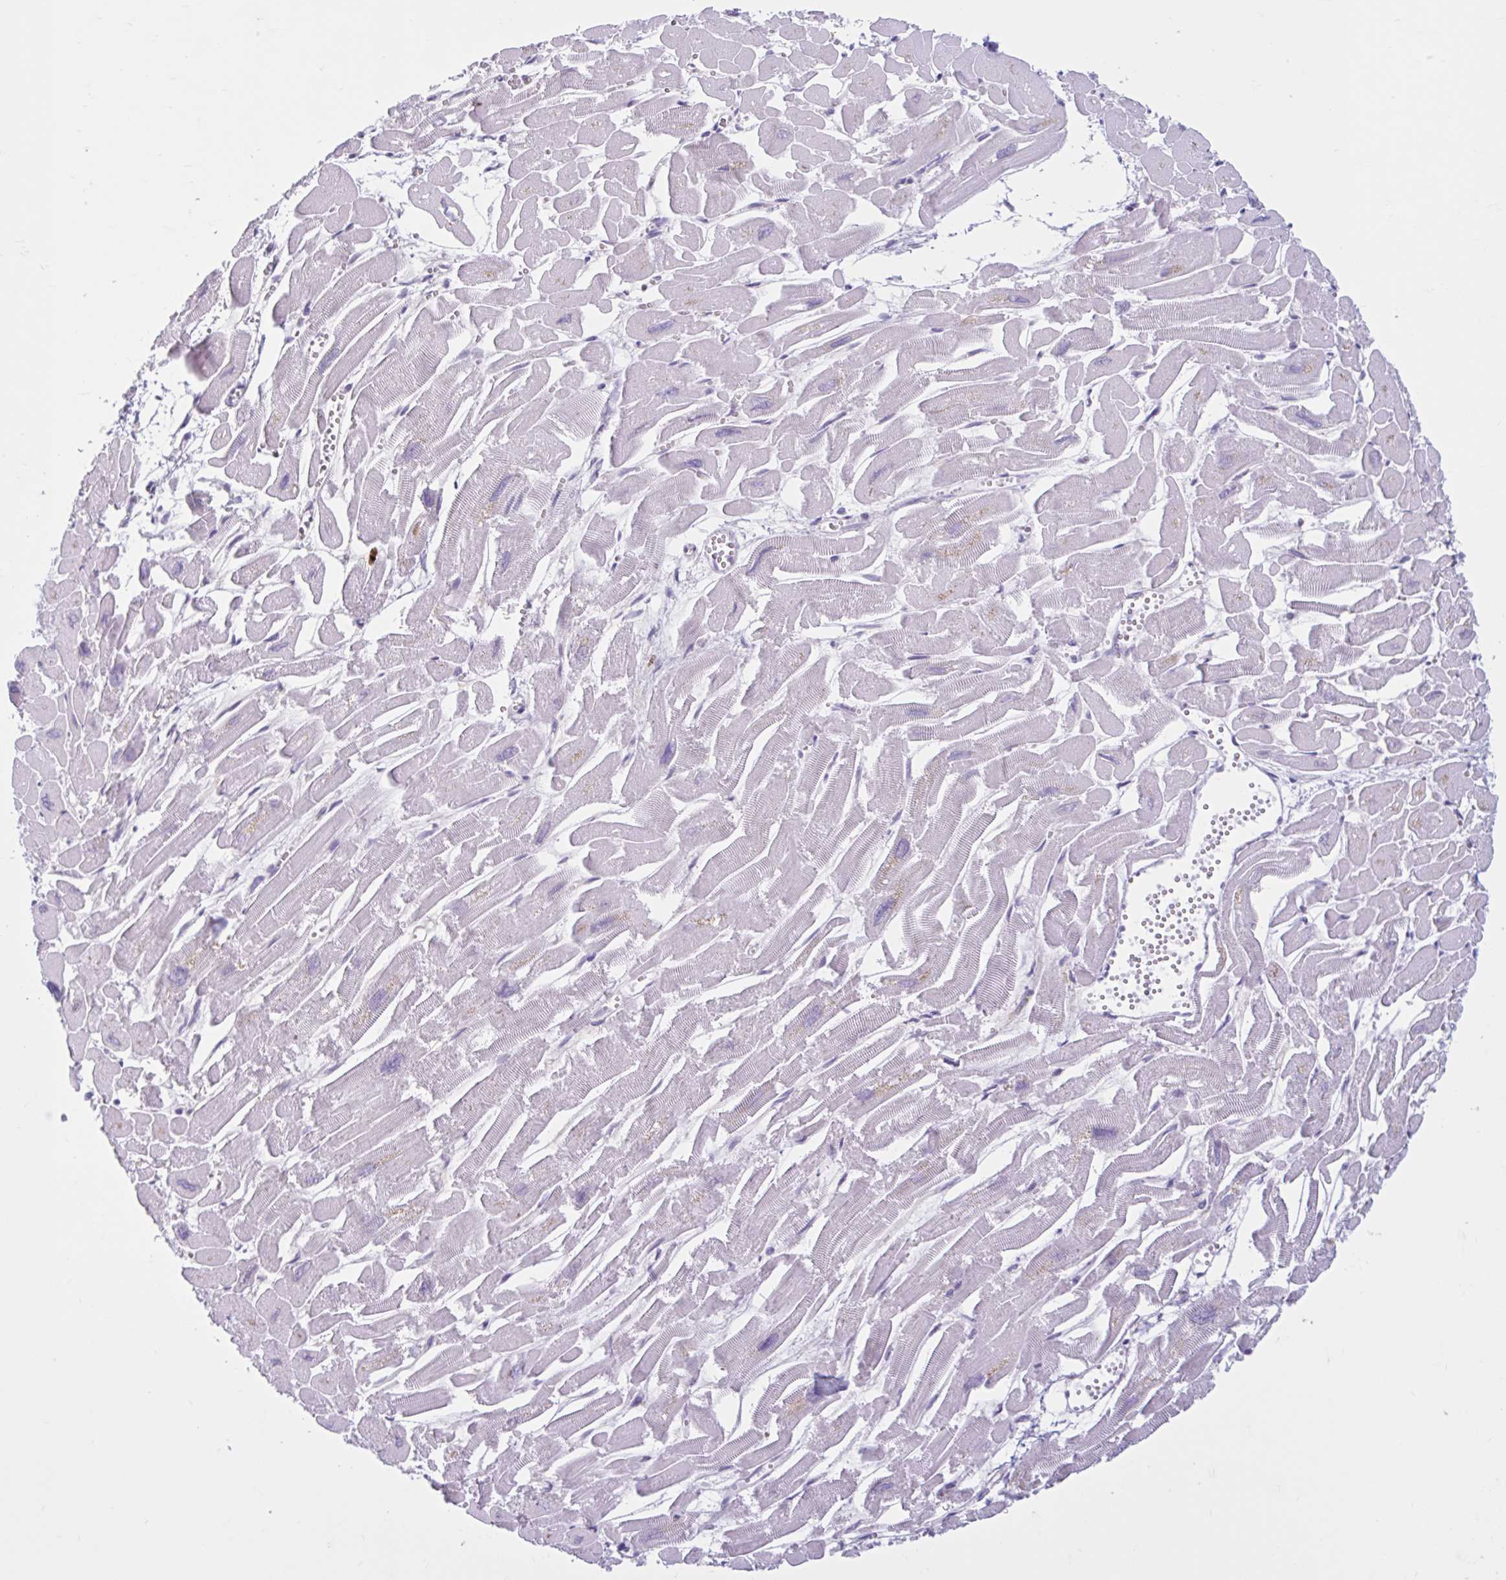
{"staining": {"intensity": "negative", "quantity": "none", "location": "none"}, "tissue": "heart muscle", "cell_type": "Cardiomyocytes", "image_type": "normal", "snomed": [{"axis": "morphology", "description": "Normal tissue, NOS"}, {"axis": "topography", "description": "Heart"}], "caption": "High magnification brightfield microscopy of unremarkable heart muscle stained with DAB (brown) and counterstained with hematoxylin (blue): cardiomyocytes show no significant expression. (DAB (3,3'-diaminobenzidine) immunohistochemistry (IHC), high magnification).", "gene": "CEP120", "patient": {"sex": "male", "age": 54}}